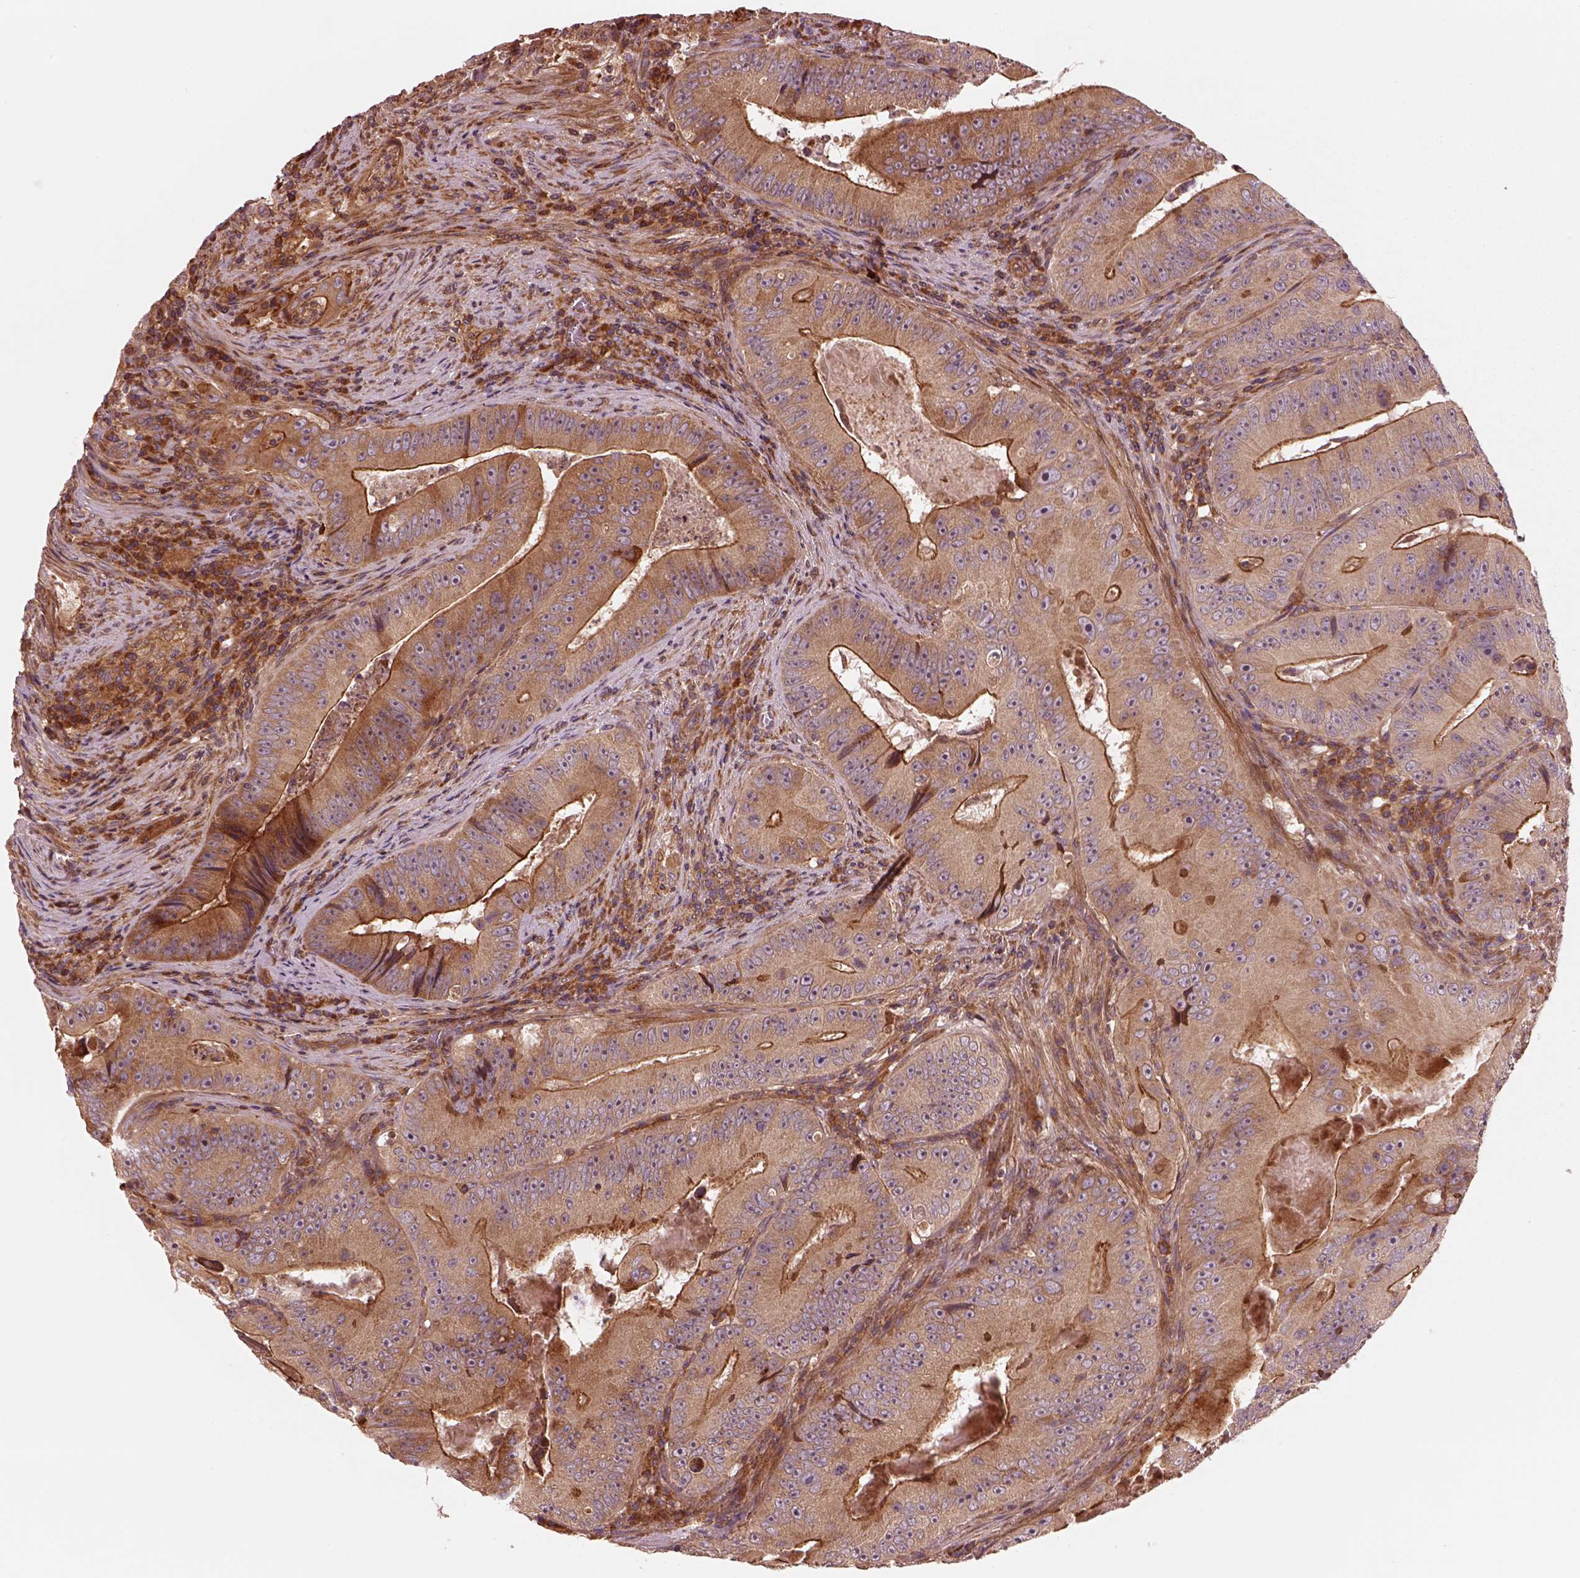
{"staining": {"intensity": "strong", "quantity": "<25%", "location": "cytoplasmic/membranous"}, "tissue": "colorectal cancer", "cell_type": "Tumor cells", "image_type": "cancer", "snomed": [{"axis": "morphology", "description": "Adenocarcinoma, NOS"}, {"axis": "topography", "description": "Colon"}], "caption": "Colorectal cancer (adenocarcinoma) stained with immunohistochemistry (IHC) demonstrates strong cytoplasmic/membranous staining in about <25% of tumor cells. The protein of interest is stained brown, and the nuclei are stained in blue (DAB (3,3'-diaminobenzidine) IHC with brightfield microscopy, high magnification).", "gene": "ASCC2", "patient": {"sex": "female", "age": 86}}